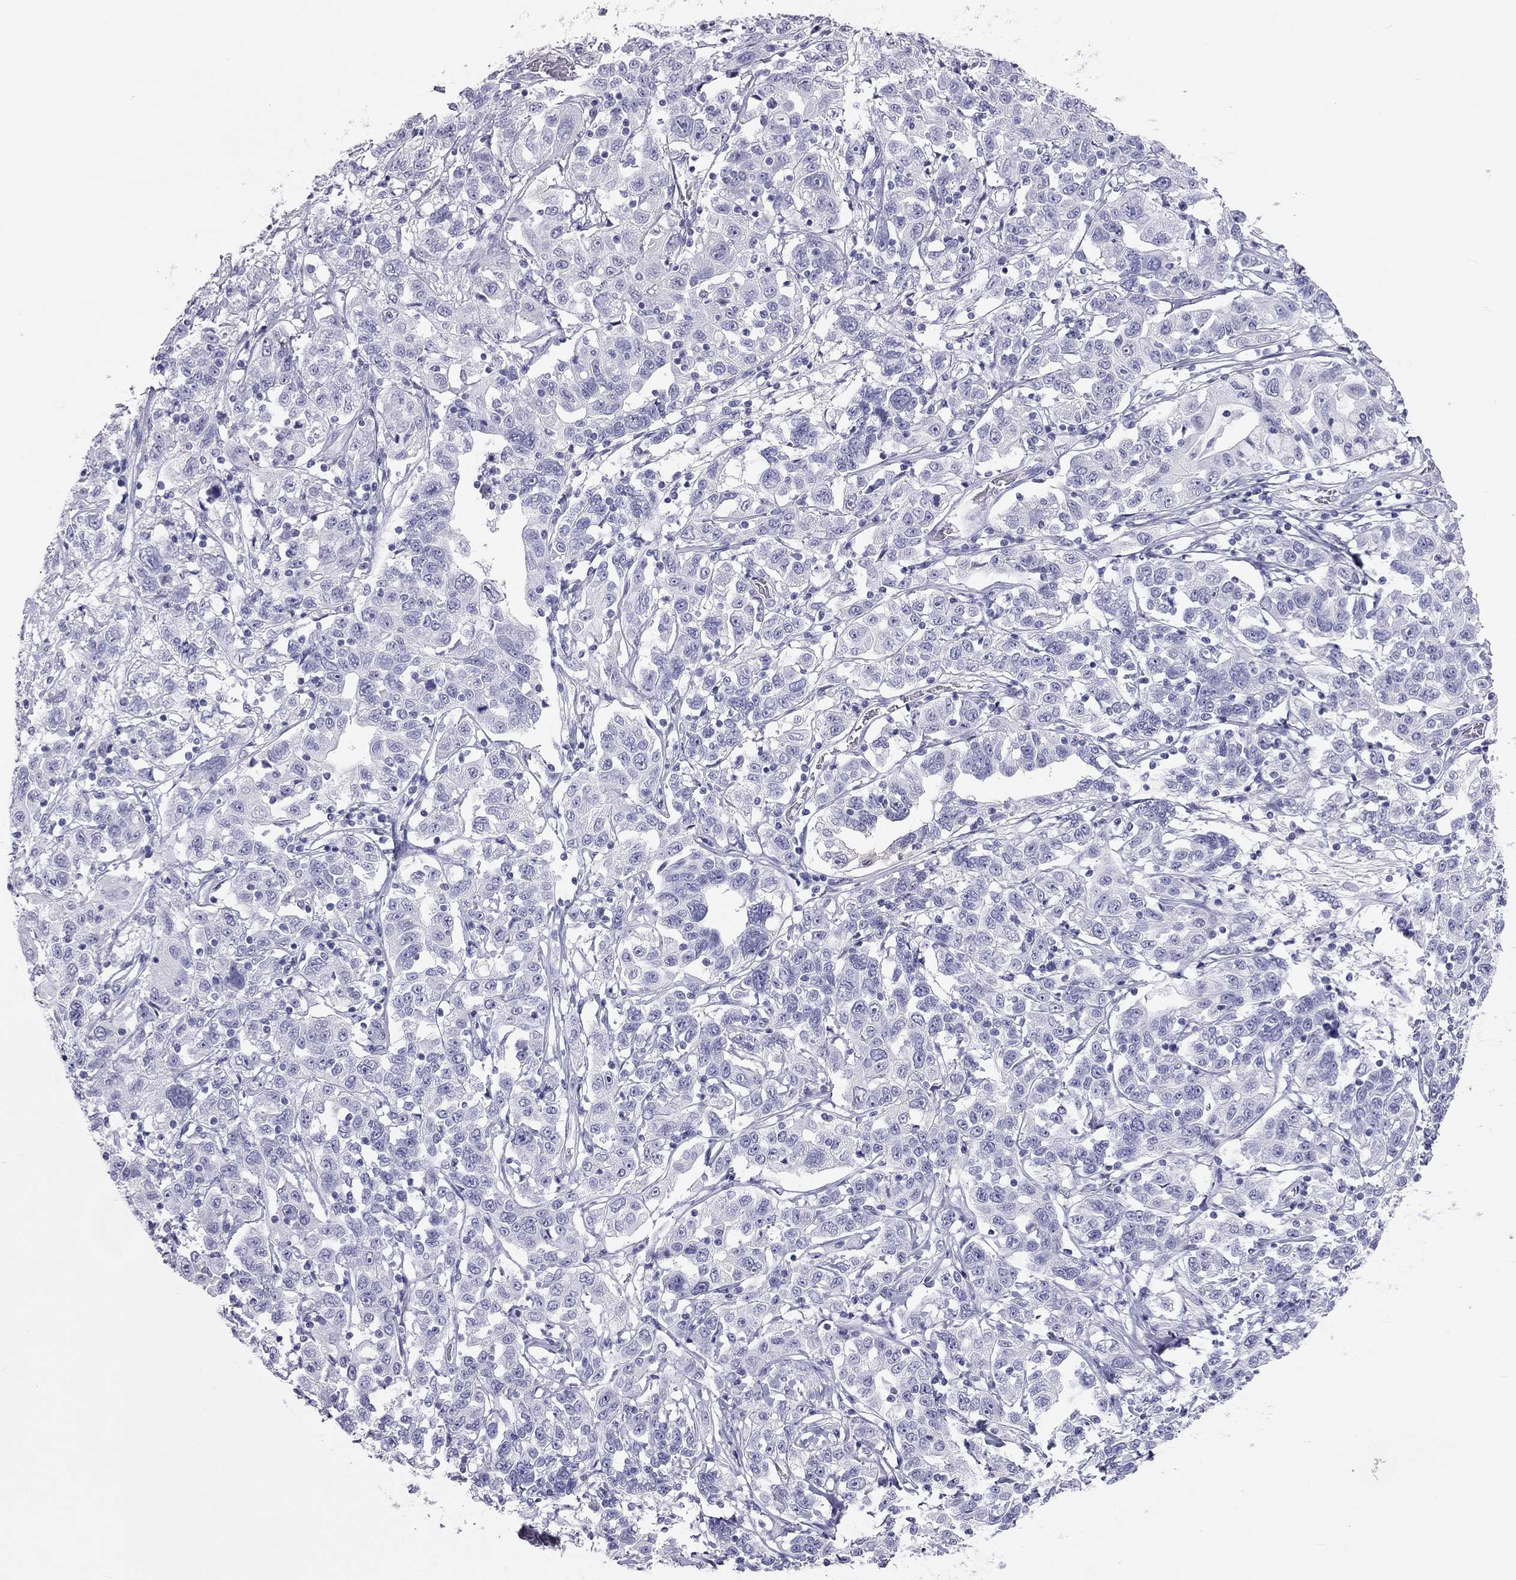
{"staining": {"intensity": "negative", "quantity": "none", "location": "none"}, "tissue": "liver cancer", "cell_type": "Tumor cells", "image_type": "cancer", "snomed": [{"axis": "morphology", "description": "Adenocarcinoma, NOS"}, {"axis": "morphology", "description": "Cholangiocarcinoma"}, {"axis": "topography", "description": "Liver"}], "caption": "This micrograph is of cholangiocarcinoma (liver) stained with immunohistochemistry to label a protein in brown with the nuclei are counter-stained blue. There is no staining in tumor cells.", "gene": "KLRG1", "patient": {"sex": "male", "age": 64}}